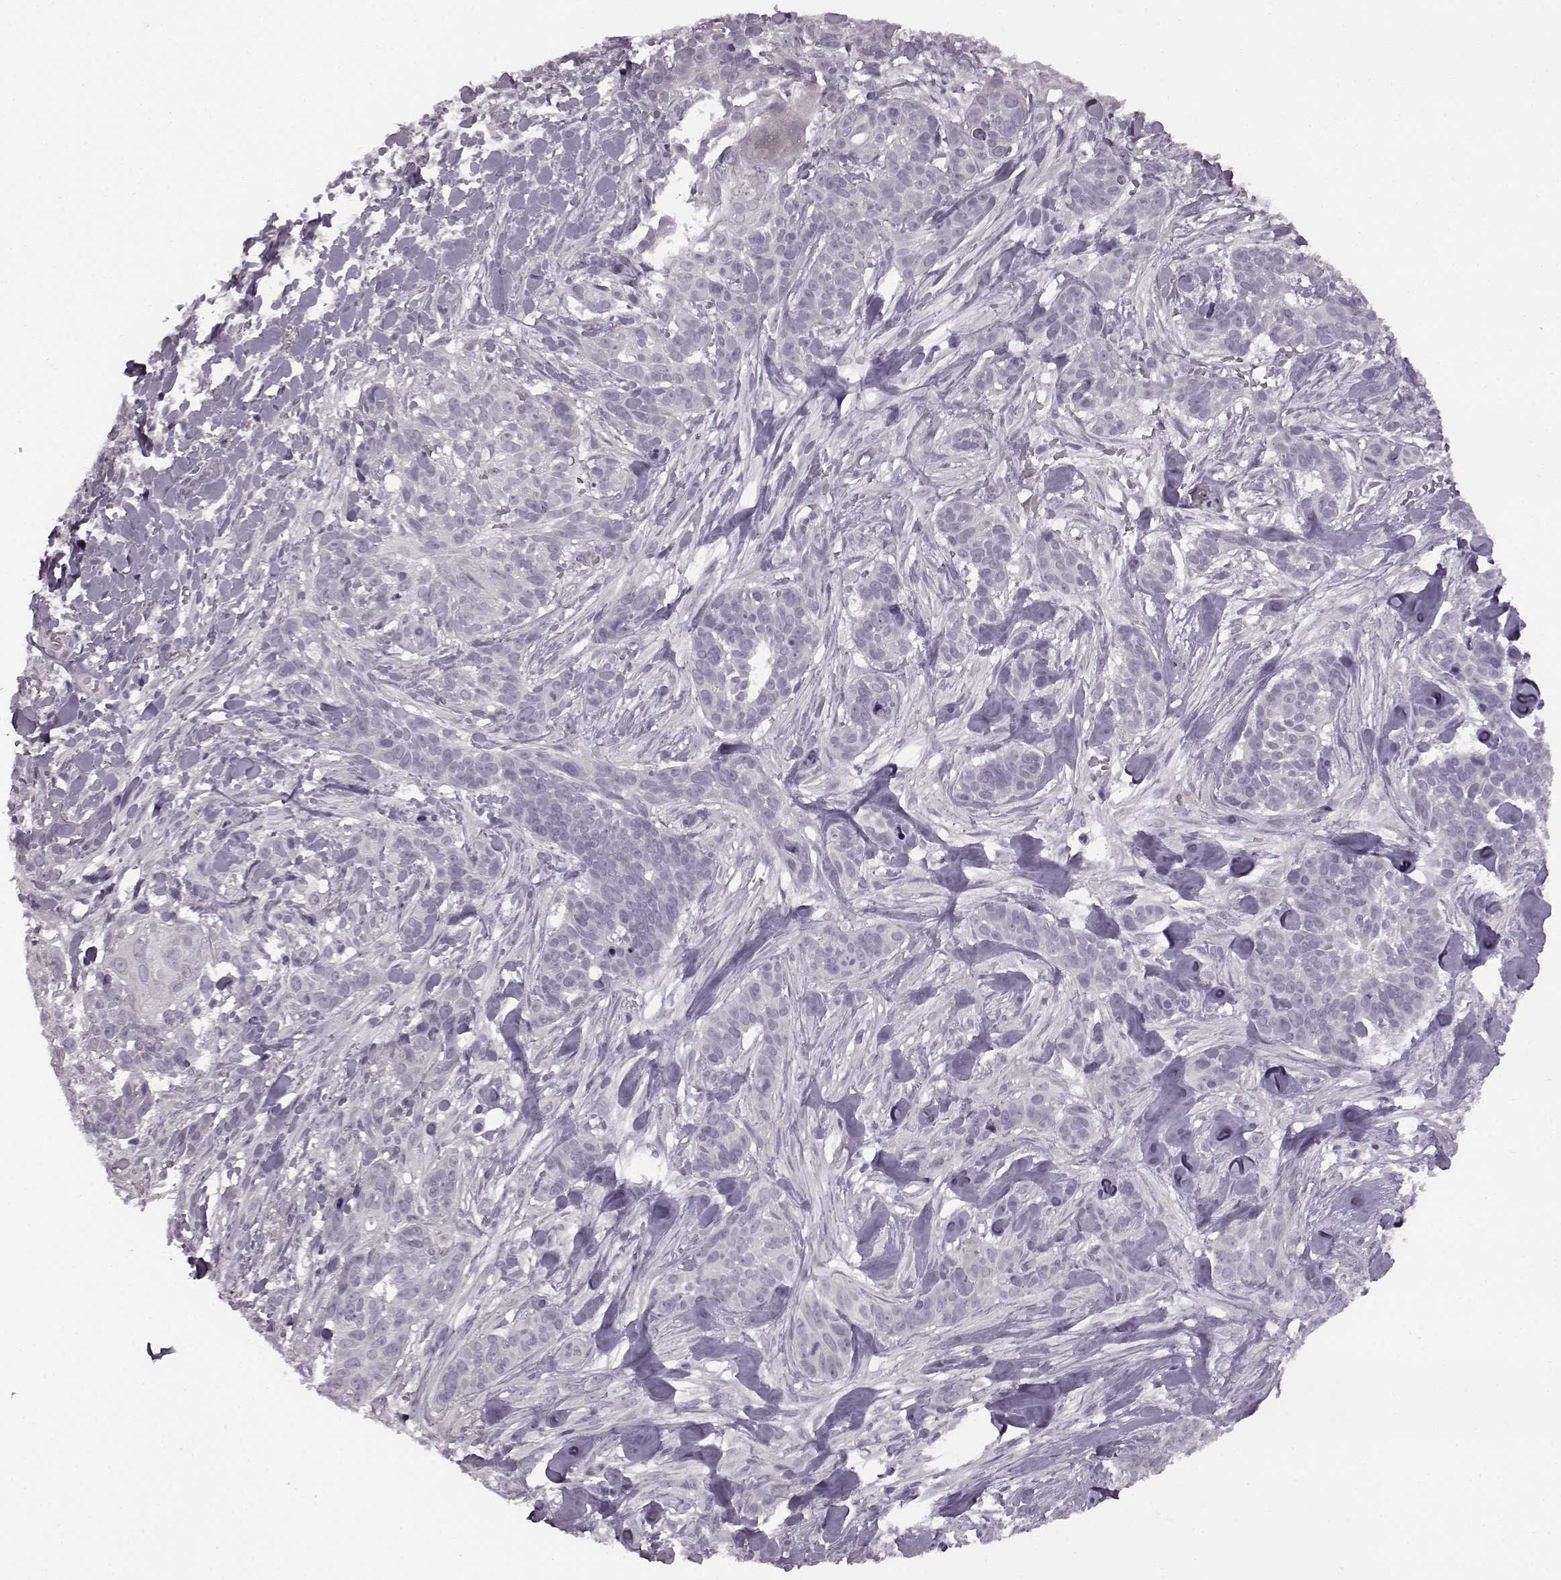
{"staining": {"intensity": "negative", "quantity": "none", "location": "none"}, "tissue": "skin cancer", "cell_type": "Tumor cells", "image_type": "cancer", "snomed": [{"axis": "morphology", "description": "Basal cell carcinoma"}, {"axis": "topography", "description": "Skin"}], "caption": "DAB (3,3'-diaminobenzidine) immunohistochemical staining of skin basal cell carcinoma exhibits no significant staining in tumor cells.", "gene": "SEMG2", "patient": {"sex": "male", "age": 87}}